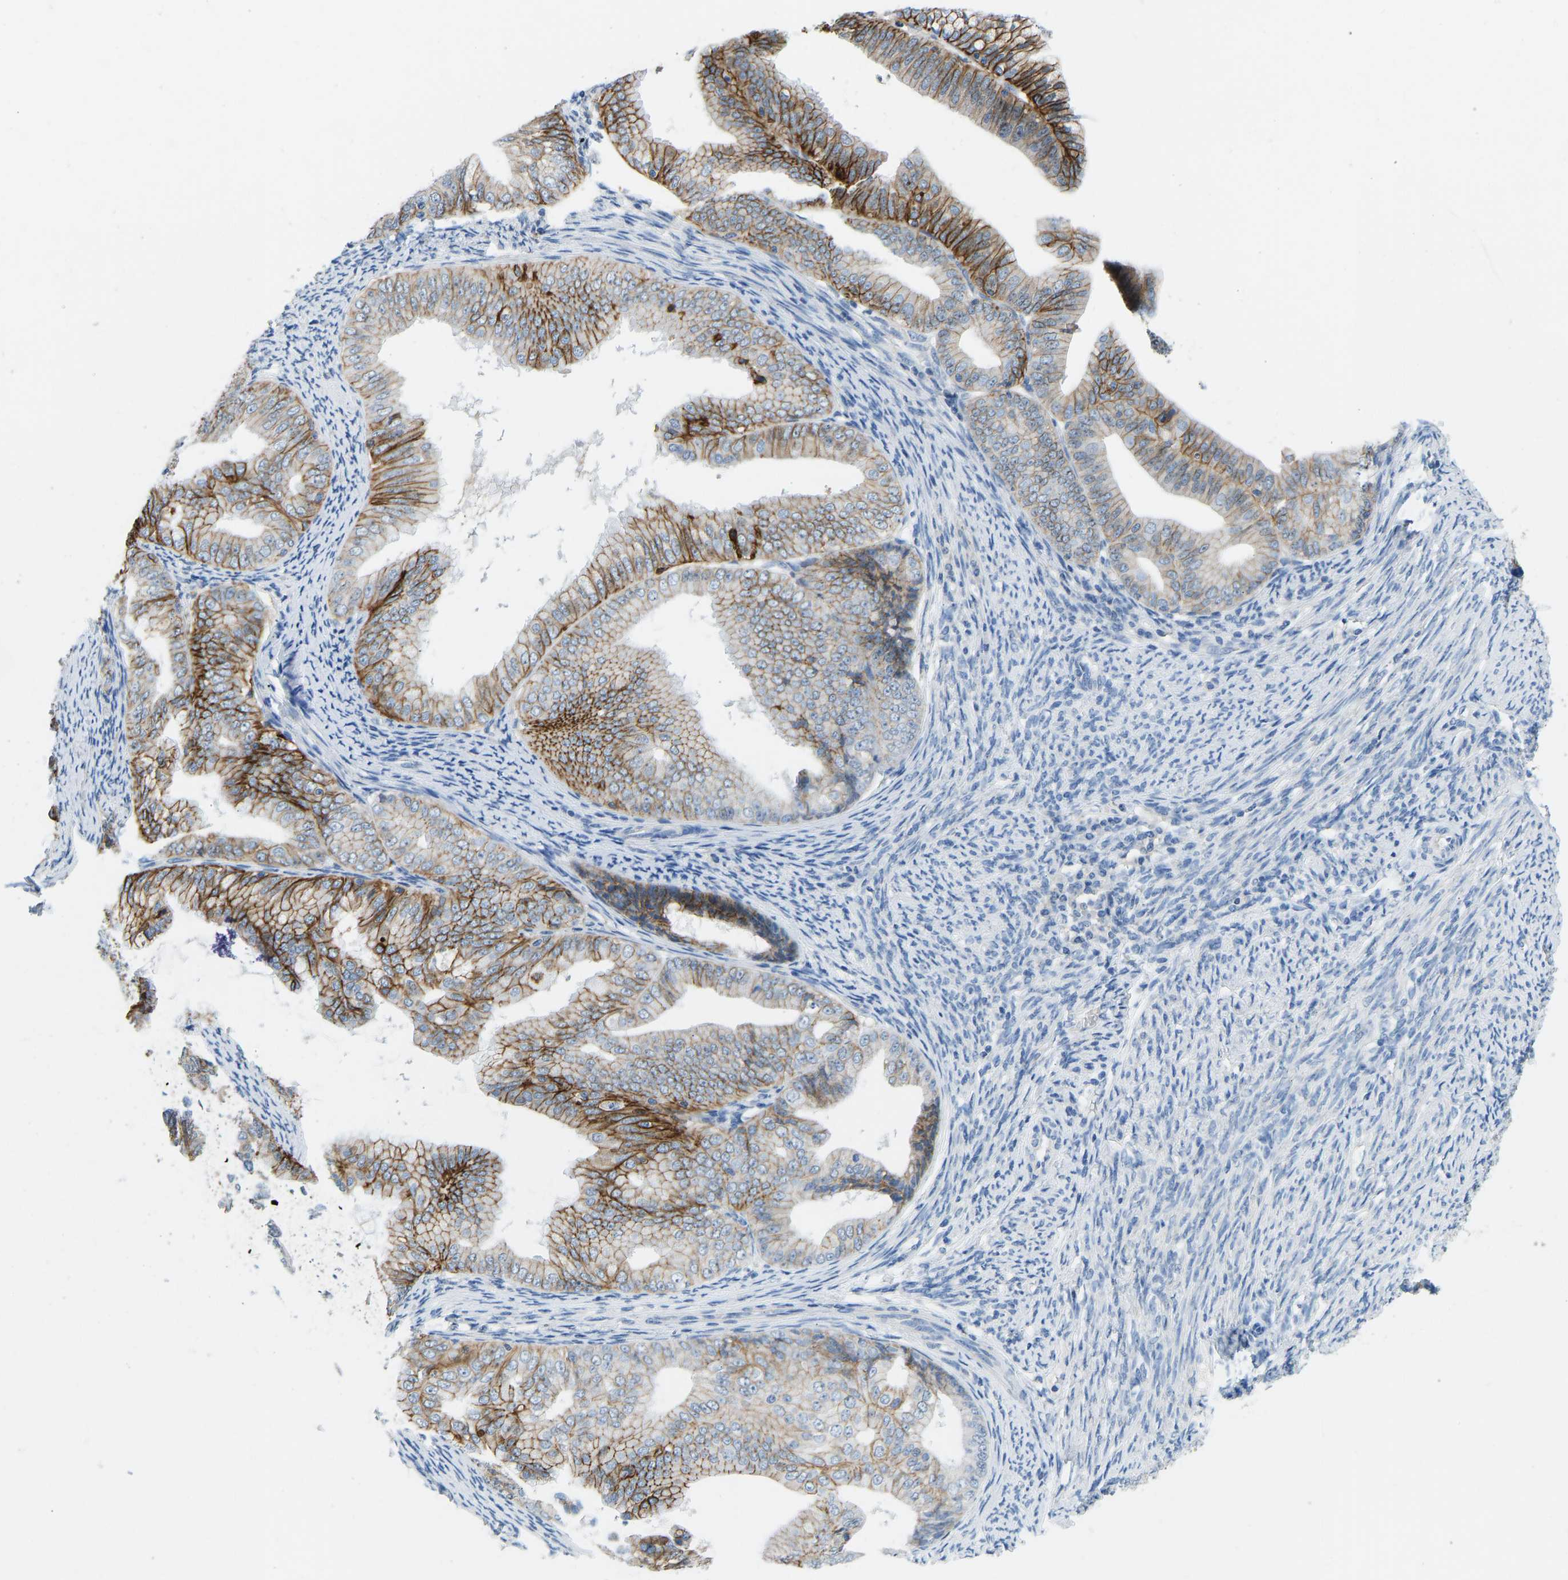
{"staining": {"intensity": "strong", "quantity": ">75%", "location": "cytoplasmic/membranous"}, "tissue": "endometrial cancer", "cell_type": "Tumor cells", "image_type": "cancer", "snomed": [{"axis": "morphology", "description": "Adenocarcinoma, NOS"}, {"axis": "topography", "description": "Endometrium"}], "caption": "Protein expression by immunohistochemistry (IHC) shows strong cytoplasmic/membranous expression in approximately >75% of tumor cells in endometrial cancer (adenocarcinoma).", "gene": "ATP1A1", "patient": {"sex": "female", "age": 63}}